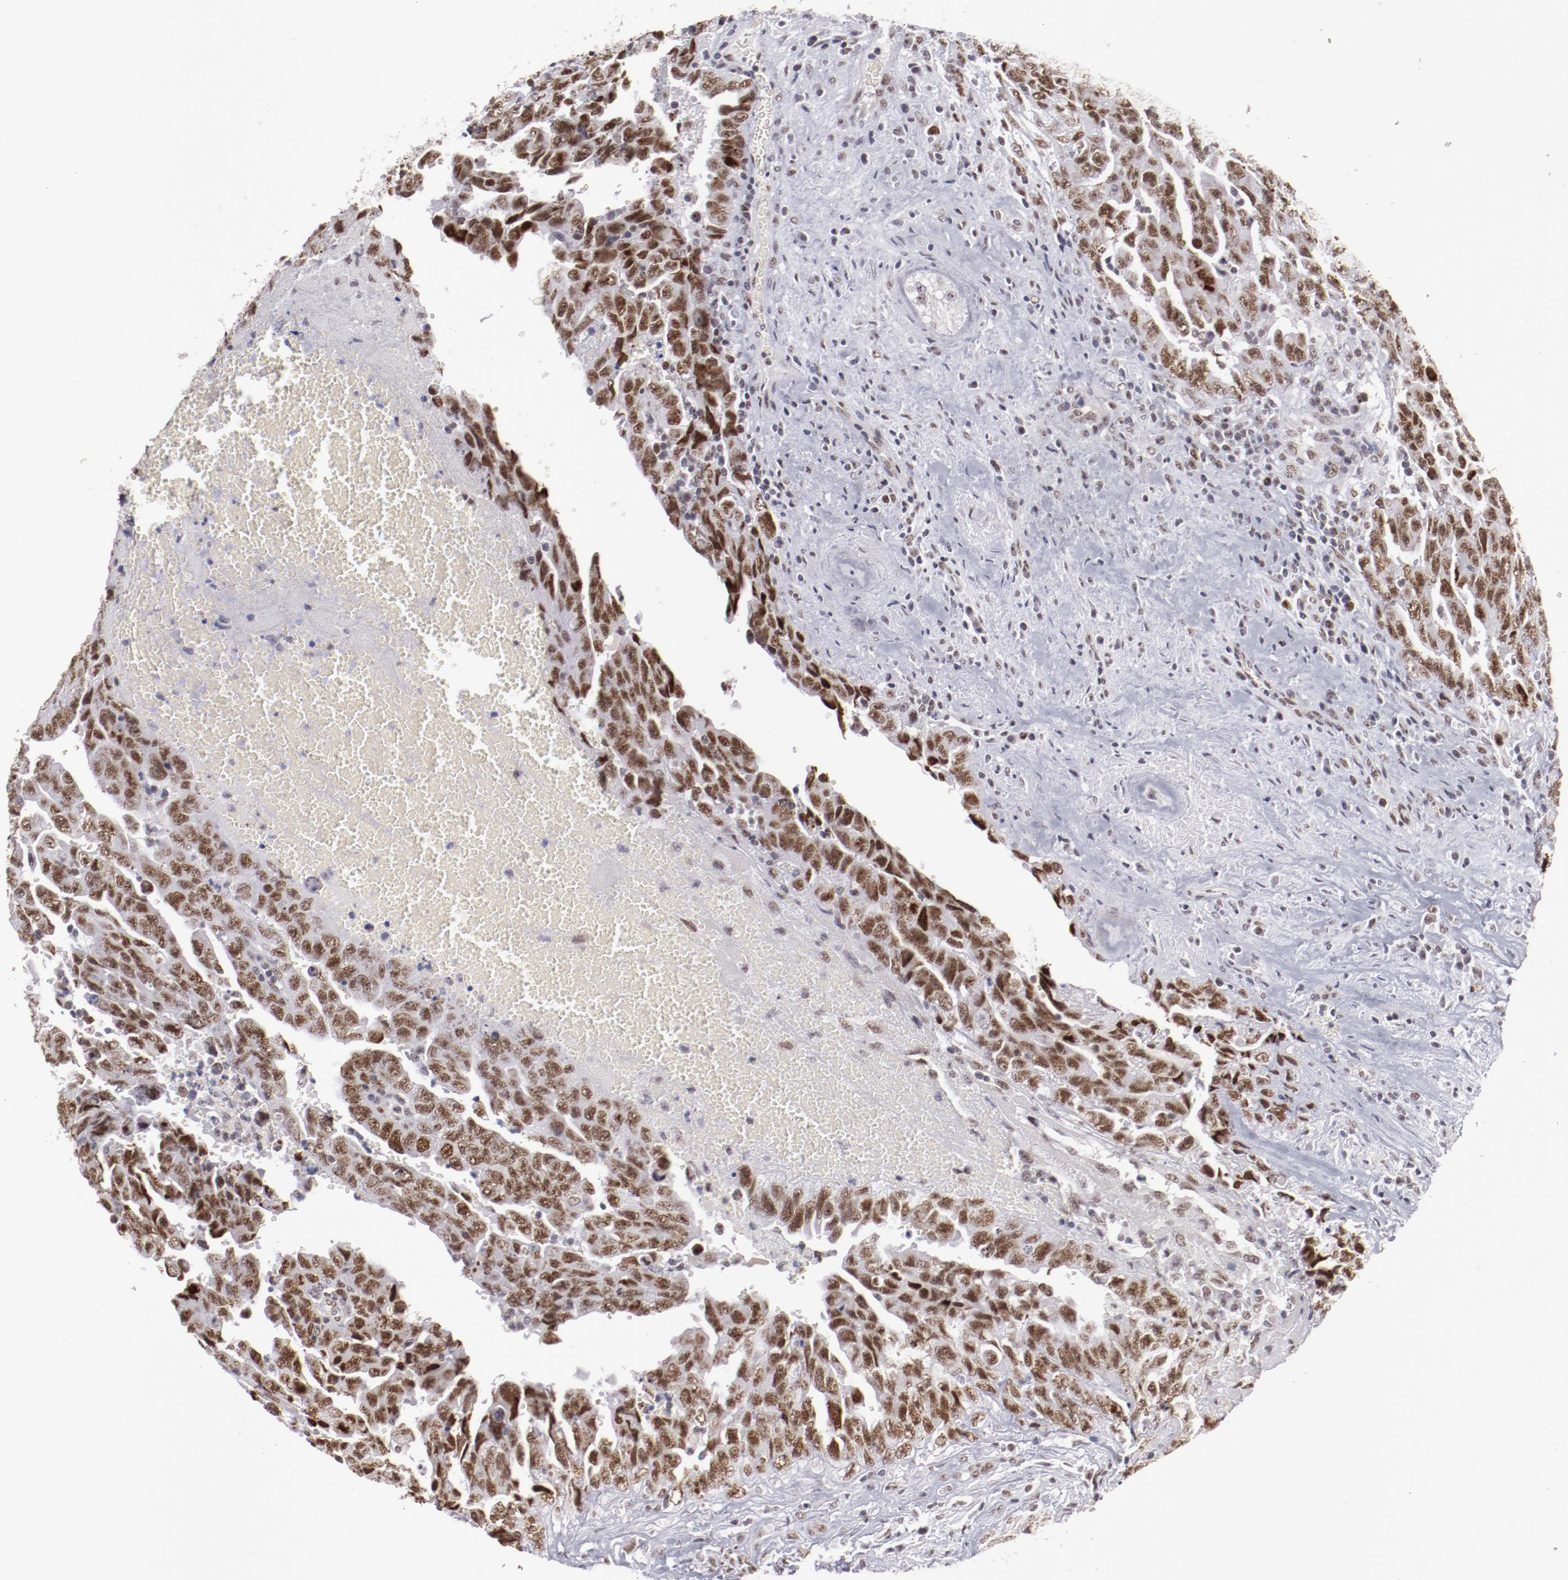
{"staining": {"intensity": "strong", "quantity": ">75%", "location": "nuclear"}, "tissue": "testis cancer", "cell_type": "Tumor cells", "image_type": "cancer", "snomed": [{"axis": "morphology", "description": "Carcinoma, Embryonal, NOS"}, {"axis": "topography", "description": "Testis"}], "caption": "The image demonstrates a brown stain indicating the presence of a protein in the nuclear of tumor cells in embryonal carcinoma (testis).", "gene": "TFAP4", "patient": {"sex": "male", "age": 28}}